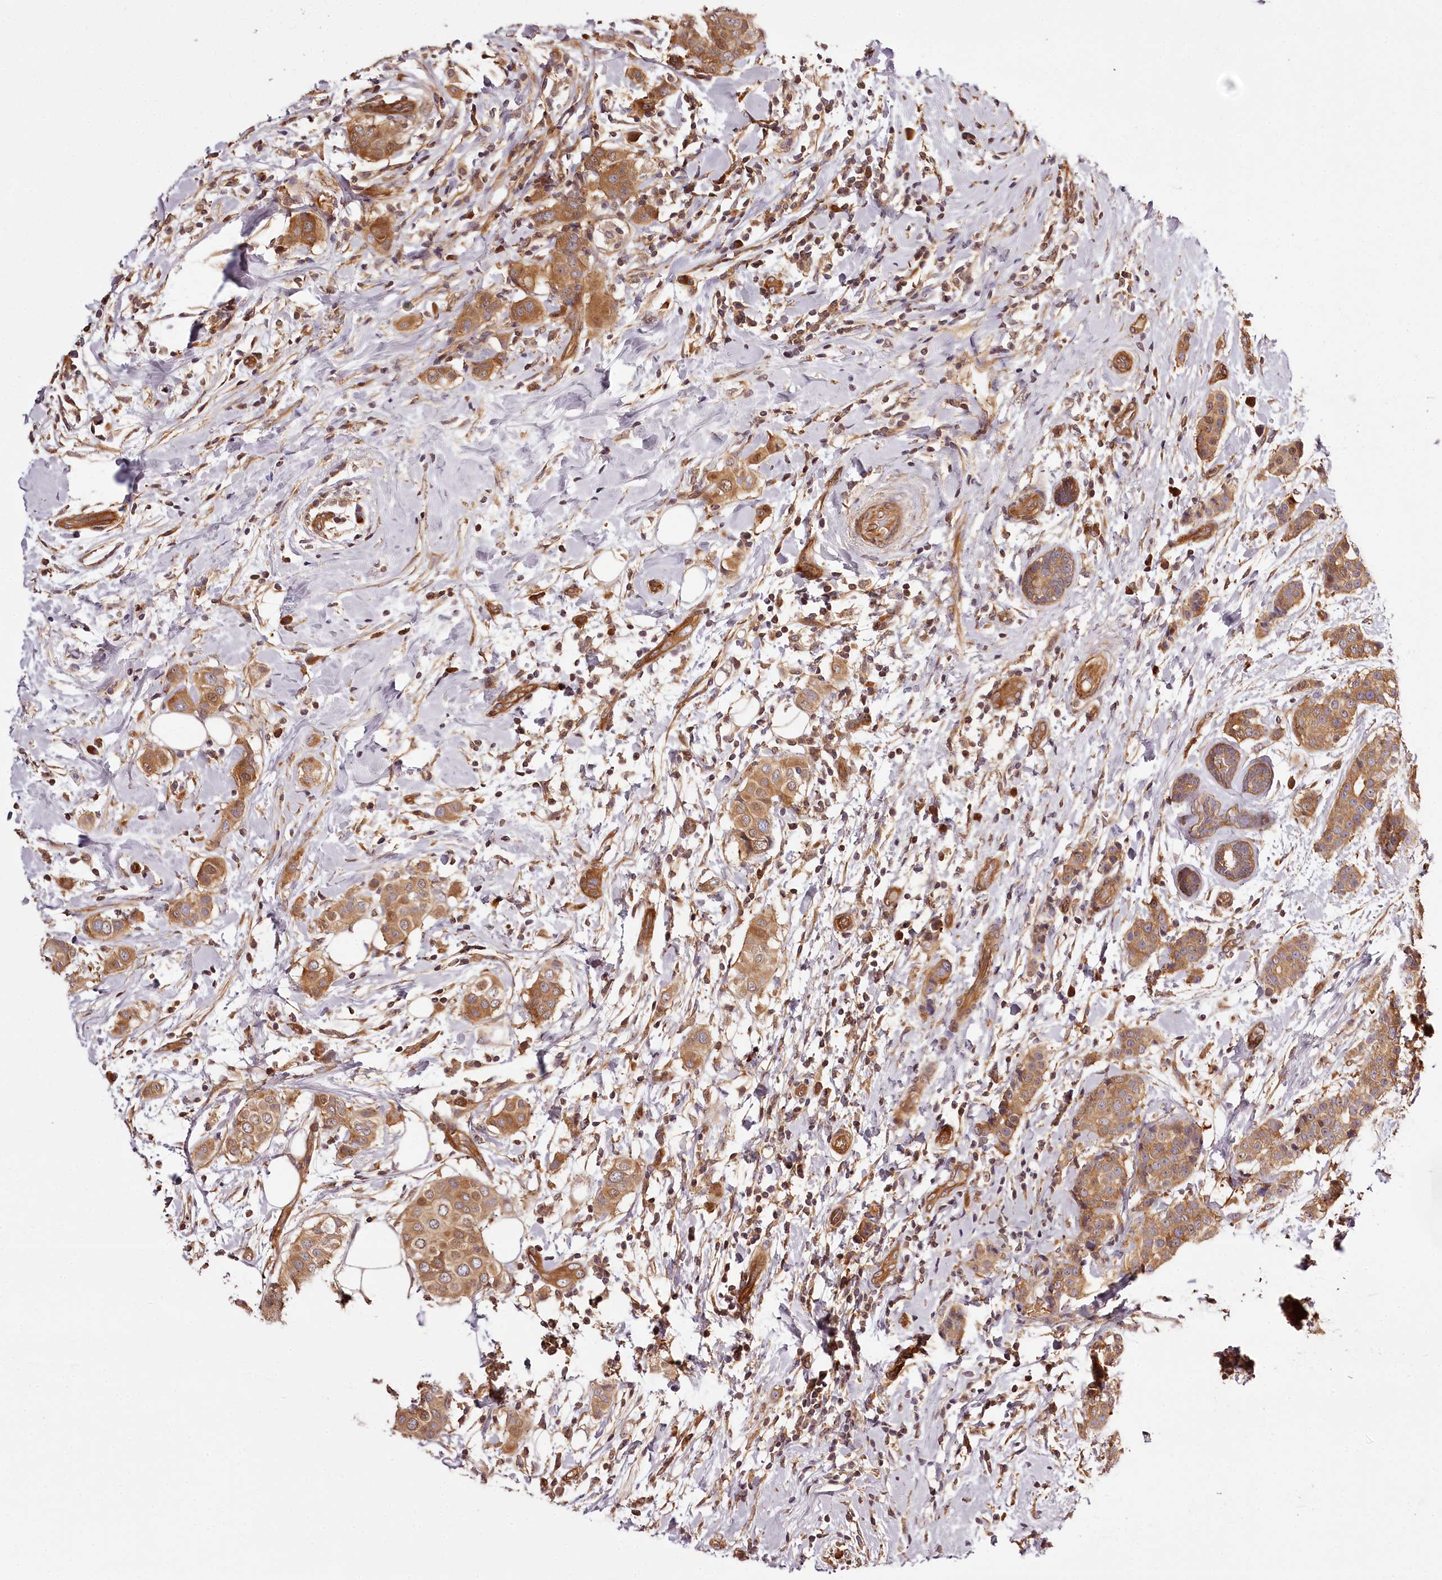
{"staining": {"intensity": "moderate", "quantity": ">75%", "location": "cytoplasmic/membranous"}, "tissue": "breast cancer", "cell_type": "Tumor cells", "image_type": "cancer", "snomed": [{"axis": "morphology", "description": "Lobular carcinoma"}, {"axis": "topography", "description": "Breast"}], "caption": "This is an image of IHC staining of breast cancer, which shows moderate positivity in the cytoplasmic/membranous of tumor cells.", "gene": "TARS1", "patient": {"sex": "female", "age": 51}}